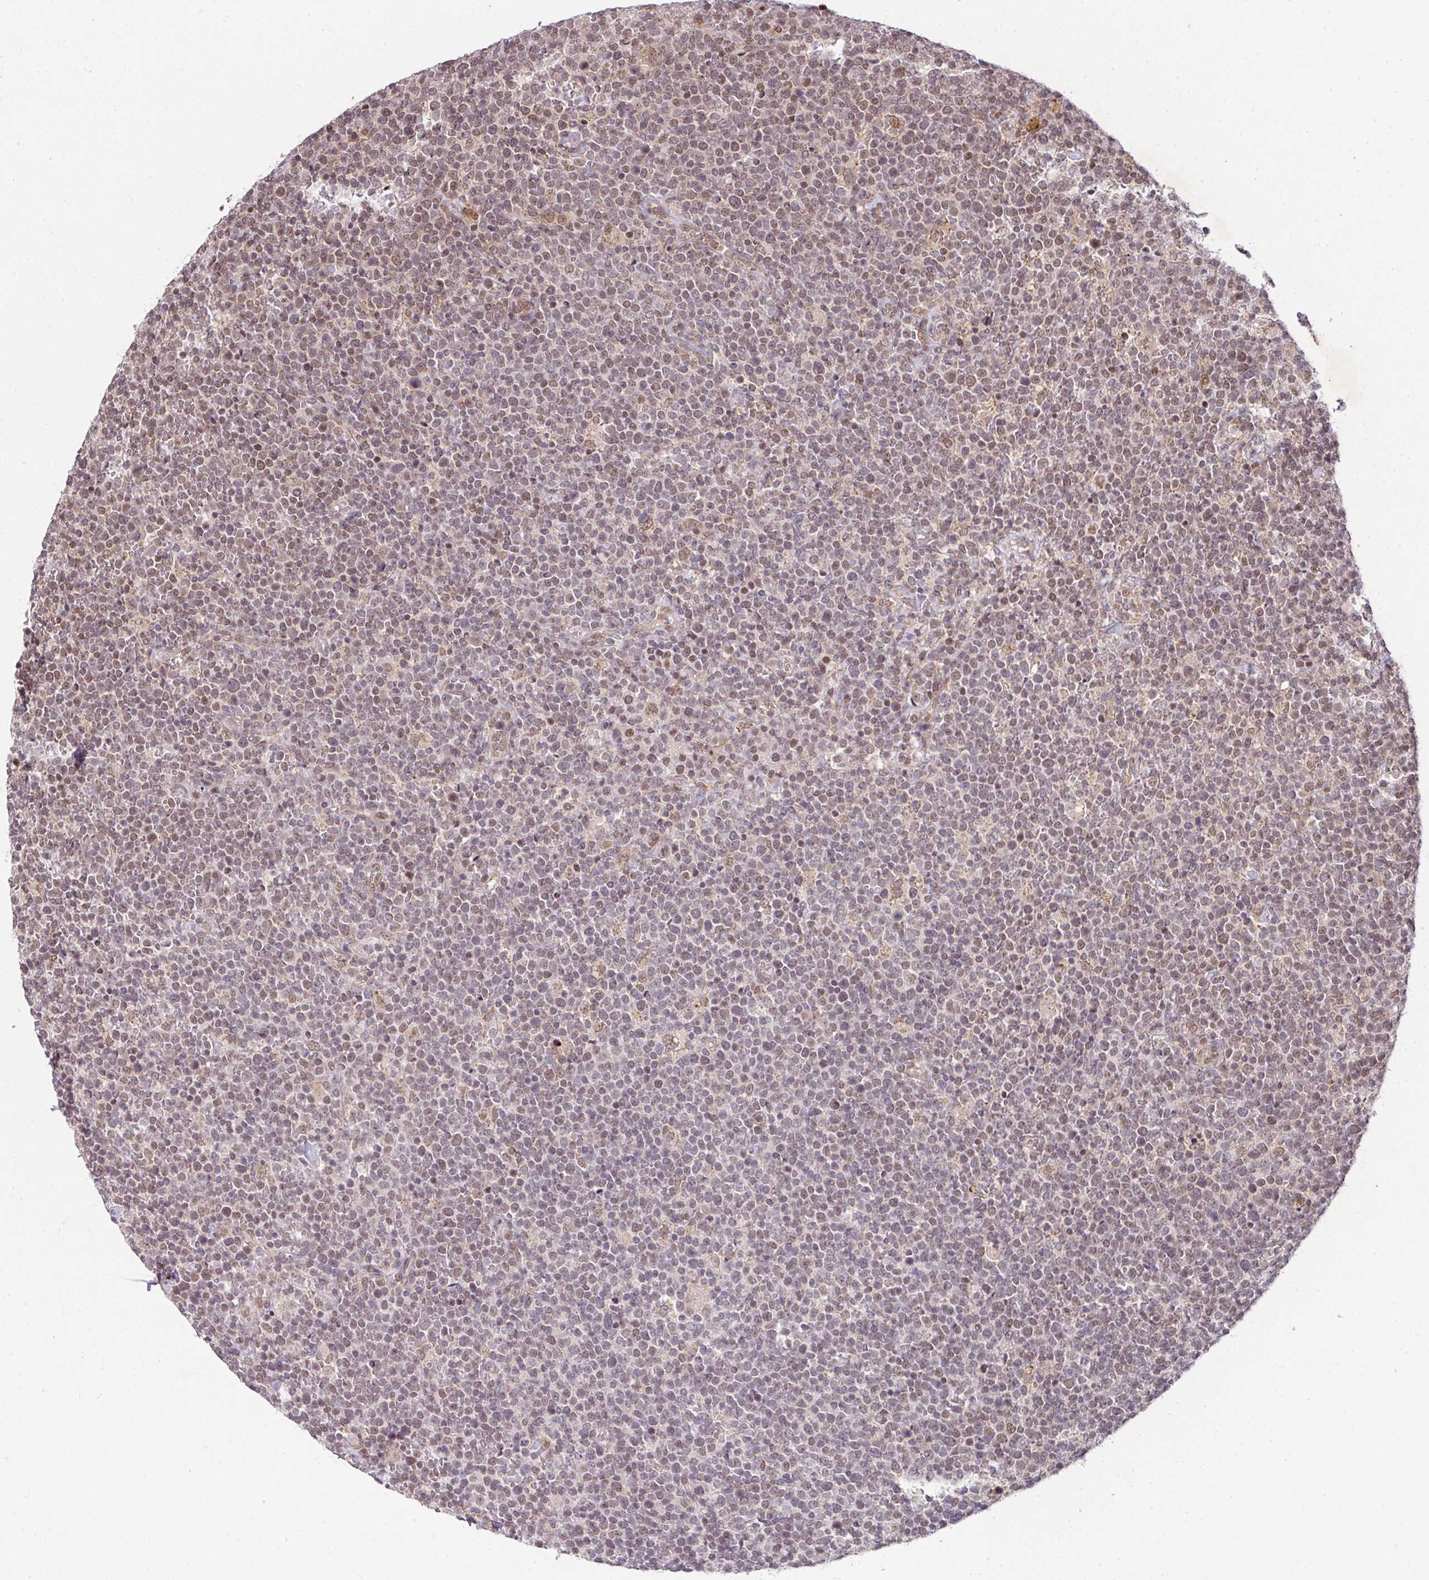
{"staining": {"intensity": "moderate", "quantity": "25%-75%", "location": "nuclear"}, "tissue": "lymphoma", "cell_type": "Tumor cells", "image_type": "cancer", "snomed": [{"axis": "morphology", "description": "Malignant lymphoma, non-Hodgkin's type, High grade"}, {"axis": "topography", "description": "Lymph node"}], "caption": "Immunohistochemistry (IHC) histopathology image of human lymphoma stained for a protein (brown), which displays medium levels of moderate nuclear positivity in approximately 25%-75% of tumor cells.", "gene": "PLK1", "patient": {"sex": "male", "age": 61}}